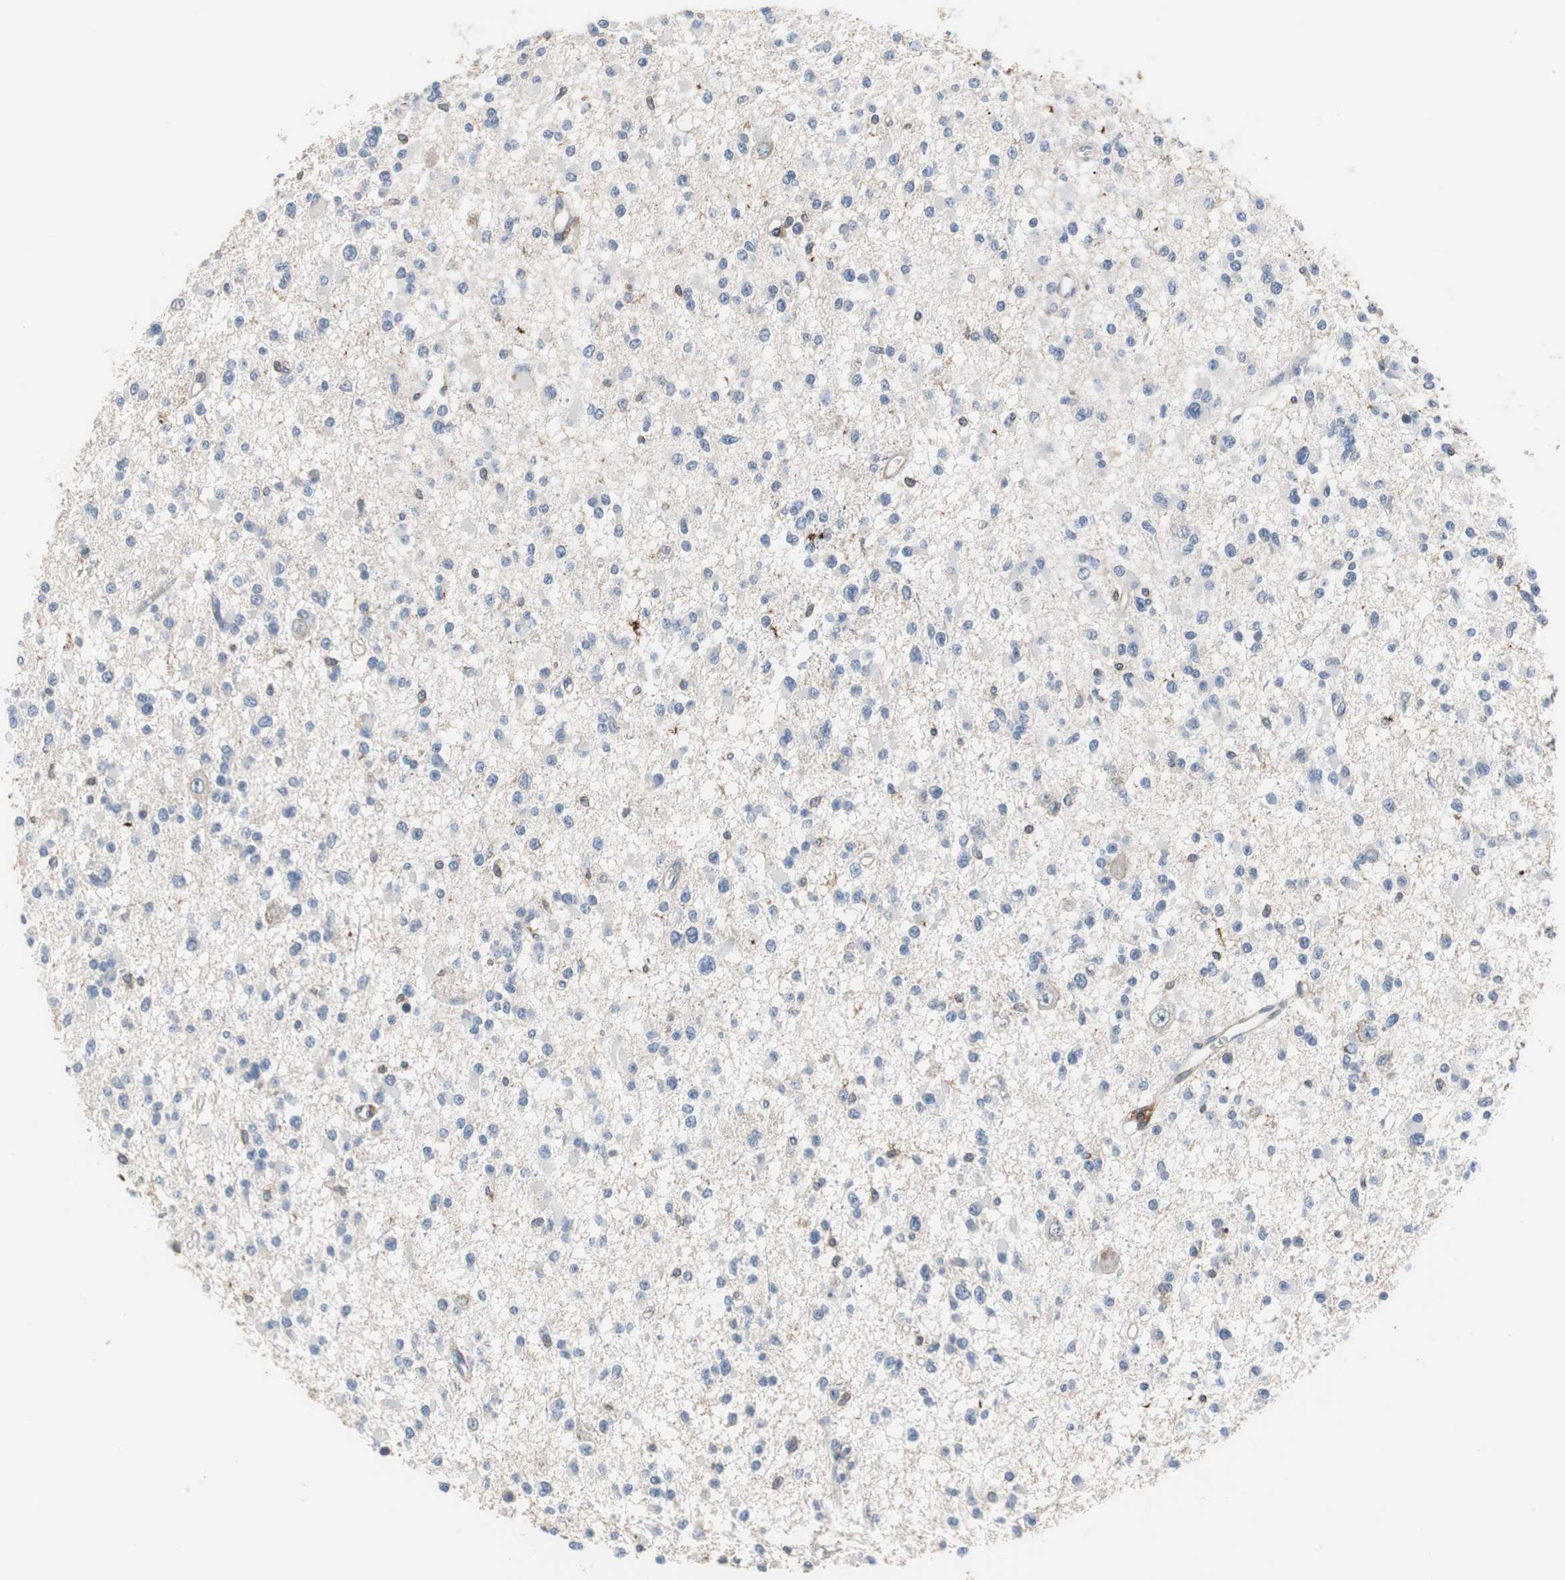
{"staining": {"intensity": "weak", "quantity": "<25%", "location": "cytoplasmic/membranous"}, "tissue": "glioma", "cell_type": "Tumor cells", "image_type": "cancer", "snomed": [{"axis": "morphology", "description": "Glioma, malignant, Low grade"}, {"axis": "topography", "description": "Brain"}], "caption": "Image shows no protein staining in tumor cells of glioma tissue.", "gene": "ANXA4", "patient": {"sex": "female", "age": 22}}